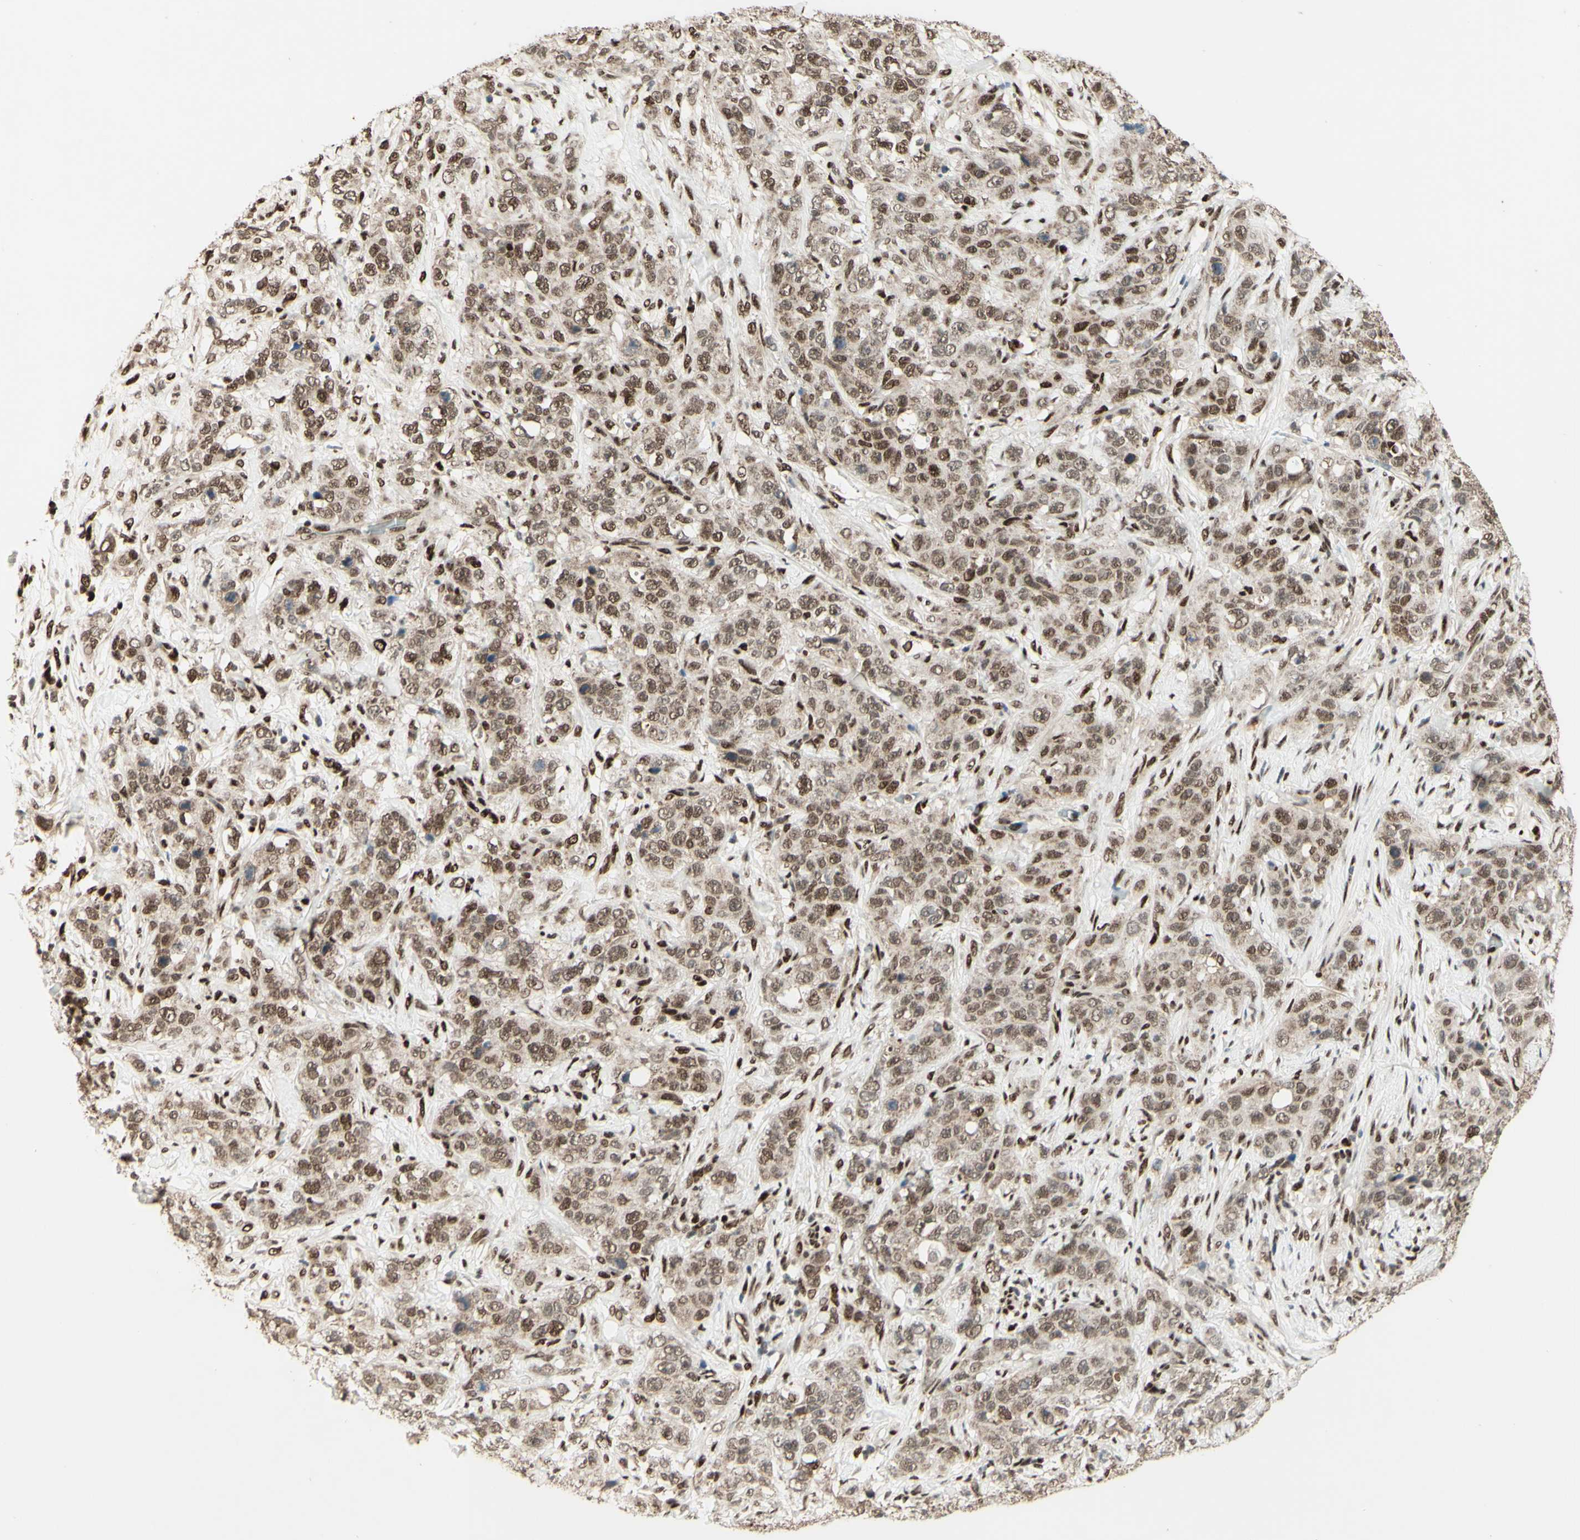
{"staining": {"intensity": "moderate", "quantity": ">75%", "location": "nuclear"}, "tissue": "stomach cancer", "cell_type": "Tumor cells", "image_type": "cancer", "snomed": [{"axis": "morphology", "description": "Adenocarcinoma, NOS"}, {"axis": "topography", "description": "Stomach"}], "caption": "Immunohistochemistry (IHC) micrograph of human stomach cancer stained for a protein (brown), which displays medium levels of moderate nuclear expression in about >75% of tumor cells.", "gene": "NR3C1", "patient": {"sex": "male", "age": 48}}